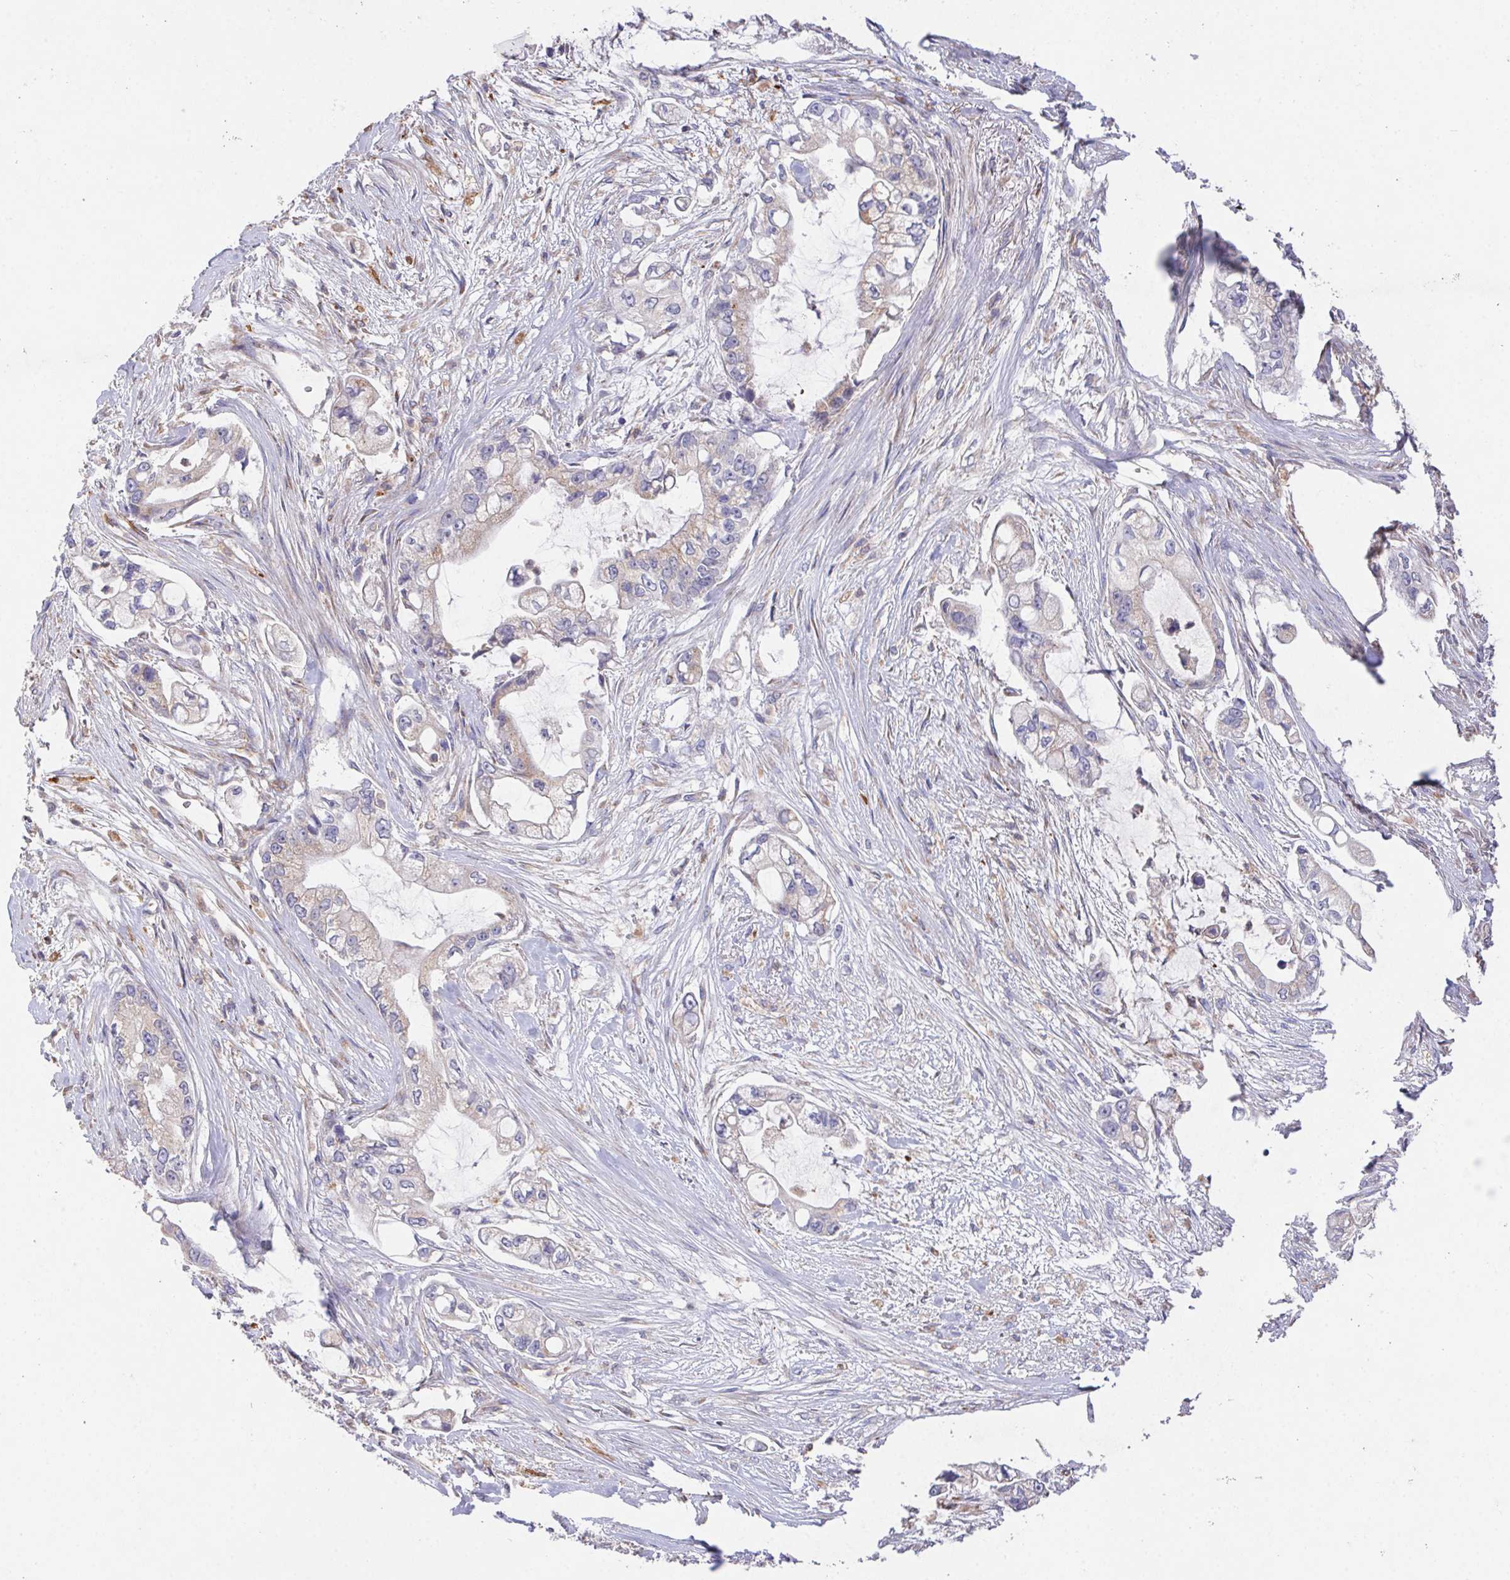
{"staining": {"intensity": "negative", "quantity": "none", "location": "none"}, "tissue": "pancreatic cancer", "cell_type": "Tumor cells", "image_type": "cancer", "snomed": [{"axis": "morphology", "description": "Adenocarcinoma, NOS"}, {"axis": "topography", "description": "Pancreas"}], "caption": "DAB immunohistochemical staining of human pancreatic cancer (adenocarcinoma) reveals no significant staining in tumor cells. (Stains: DAB immunohistochemistry with hematoxylin counter stain, Microscopy: brightfield microscopy at high magnification).", "gene": "FAM241A", "patient": {"sex": "female", "age": 69}}